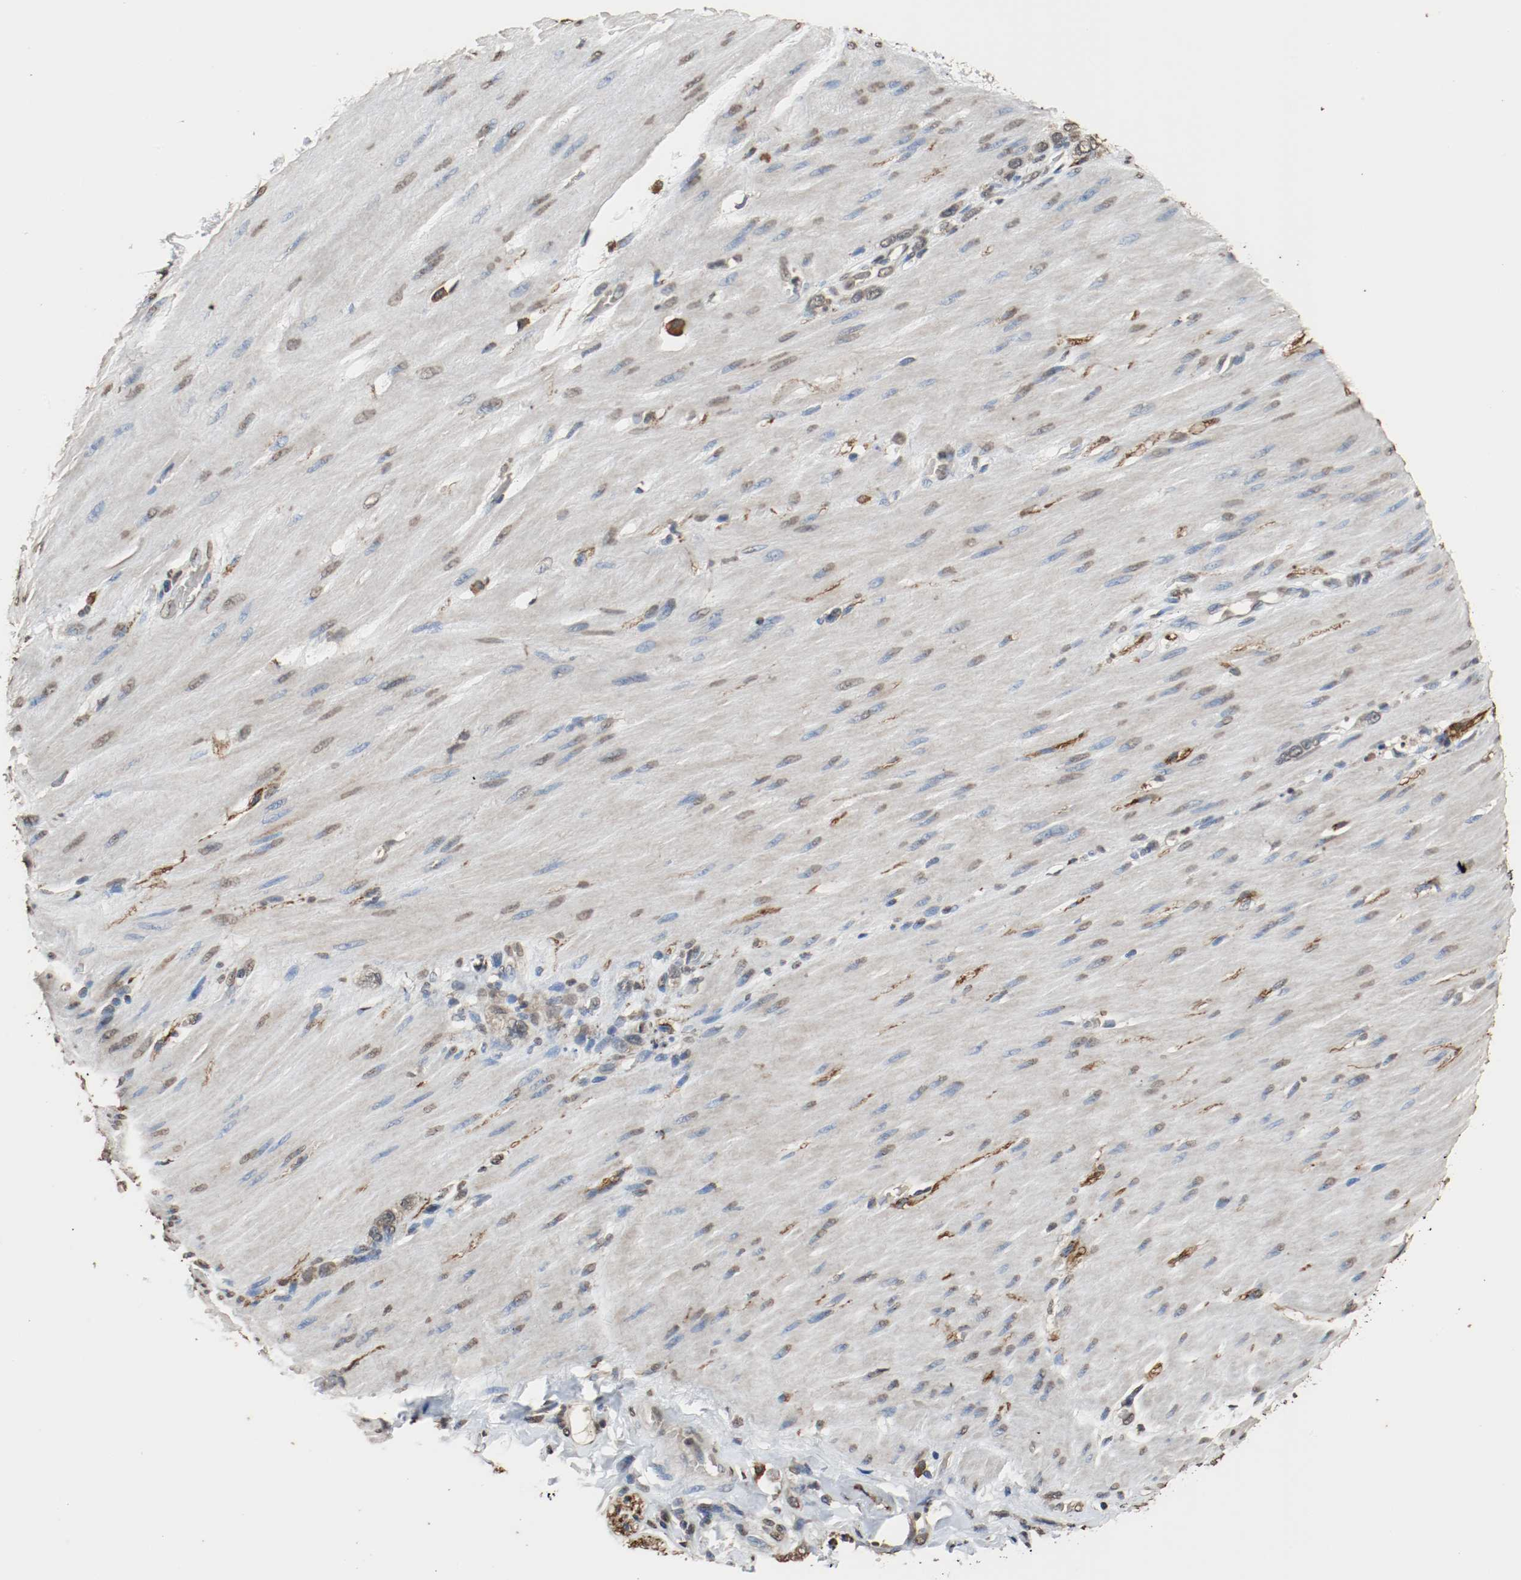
{"staining": {"intensity": "moderate", "quantity": ">75%", "location": "cytoplasmic/membranous"}, "tissue": "stomach cancer", "cell_type": "Tumor cells", "image_type": "cancer", "snomed": [{"axis": "morphology", "description": "Adenocarcinoma, NOS"}, {"axis": "topography", "description": "Stomach"}], "caption": "An immunohistochemistry (IHC) image of neoplastic tissue is shown. Protein staining in brown highlights moderate cytoplasmic/membranous positivity in stomach cancer within tumor cells.", "gene": "RTN4", "patient": {"sex": "male", "age": 82}}